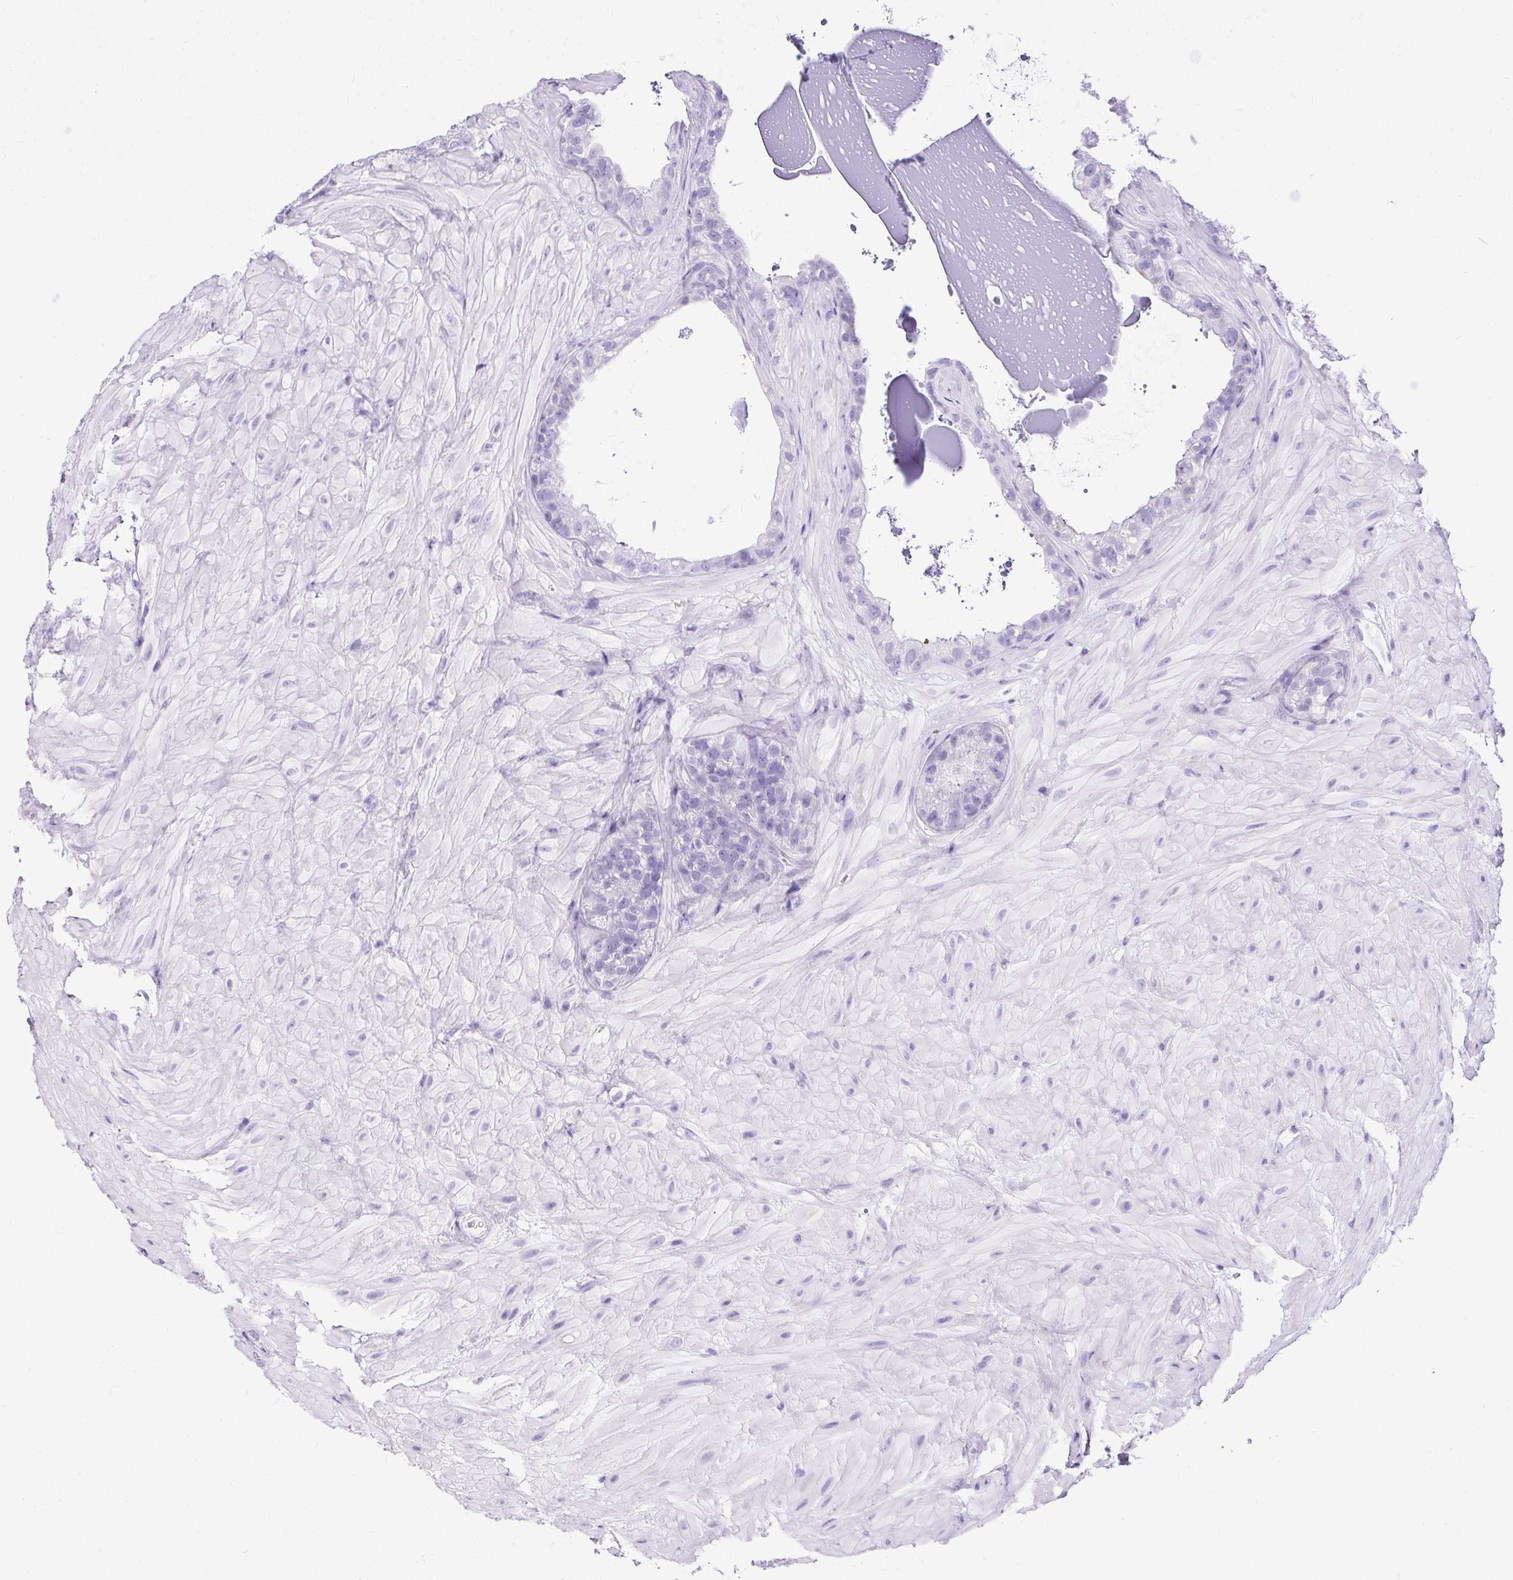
{"staining": {"intensity": "negative", "quantity": "none", "location": "none"}, "tissue": "seminal vesicle", "cell_type": "Glandular cells", "image_type": "normal", "snomed": [{"axis": "morphology", "description": "Normal tissue, NOS"}, {"axis": "topography", "description": "Seminal veicle"}, {"axis": "topography", "description": "Peripheral nerve tissue"}], "caption": "A high-resolution photomicrograph shows IHC staining of unremarkable seminal vesicle, which demonstrates no significant positivity in glandular cells.", "gene": "PDIA2", "patient": {"sex": "male", "age": 76}}